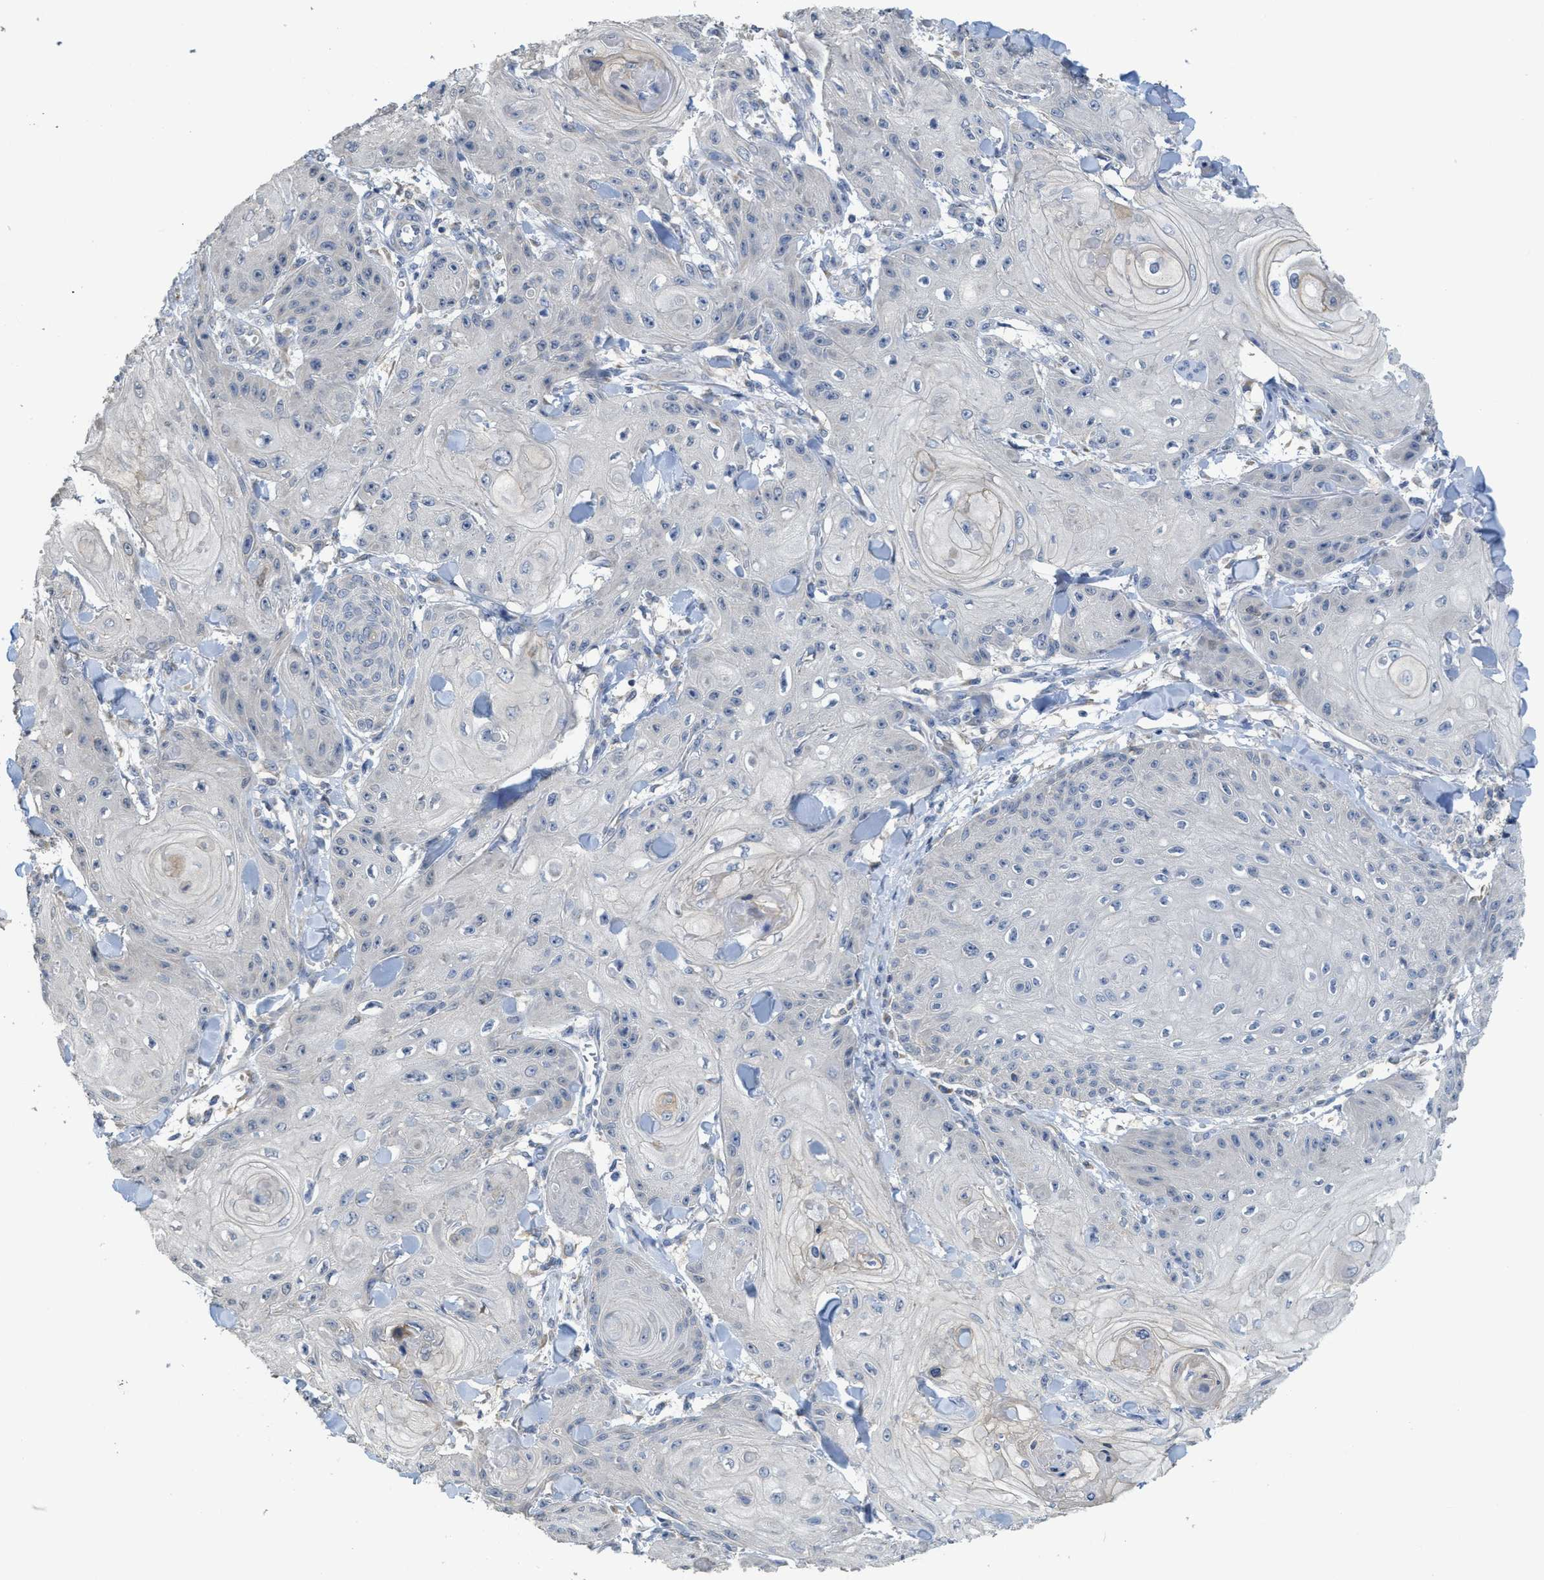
{"staining": {"intensity": "negative", "quantity": "none", "location": "none"}, "tissue": "skin cancer", "cell_type": "Tumor cells", "image_type": "cancer", "snomed": [{"axis": "morphology", "description": "Squamous cell carcinoma, NOS"}, {"axis": "topography", "description": "Skin"}], "caption": "Tumor cells are negative for brown protein staining in skin cancer (squamous cell carcinoma).", "gene": "SFXN2", "patient": {"sex": "male", "age": 74}}